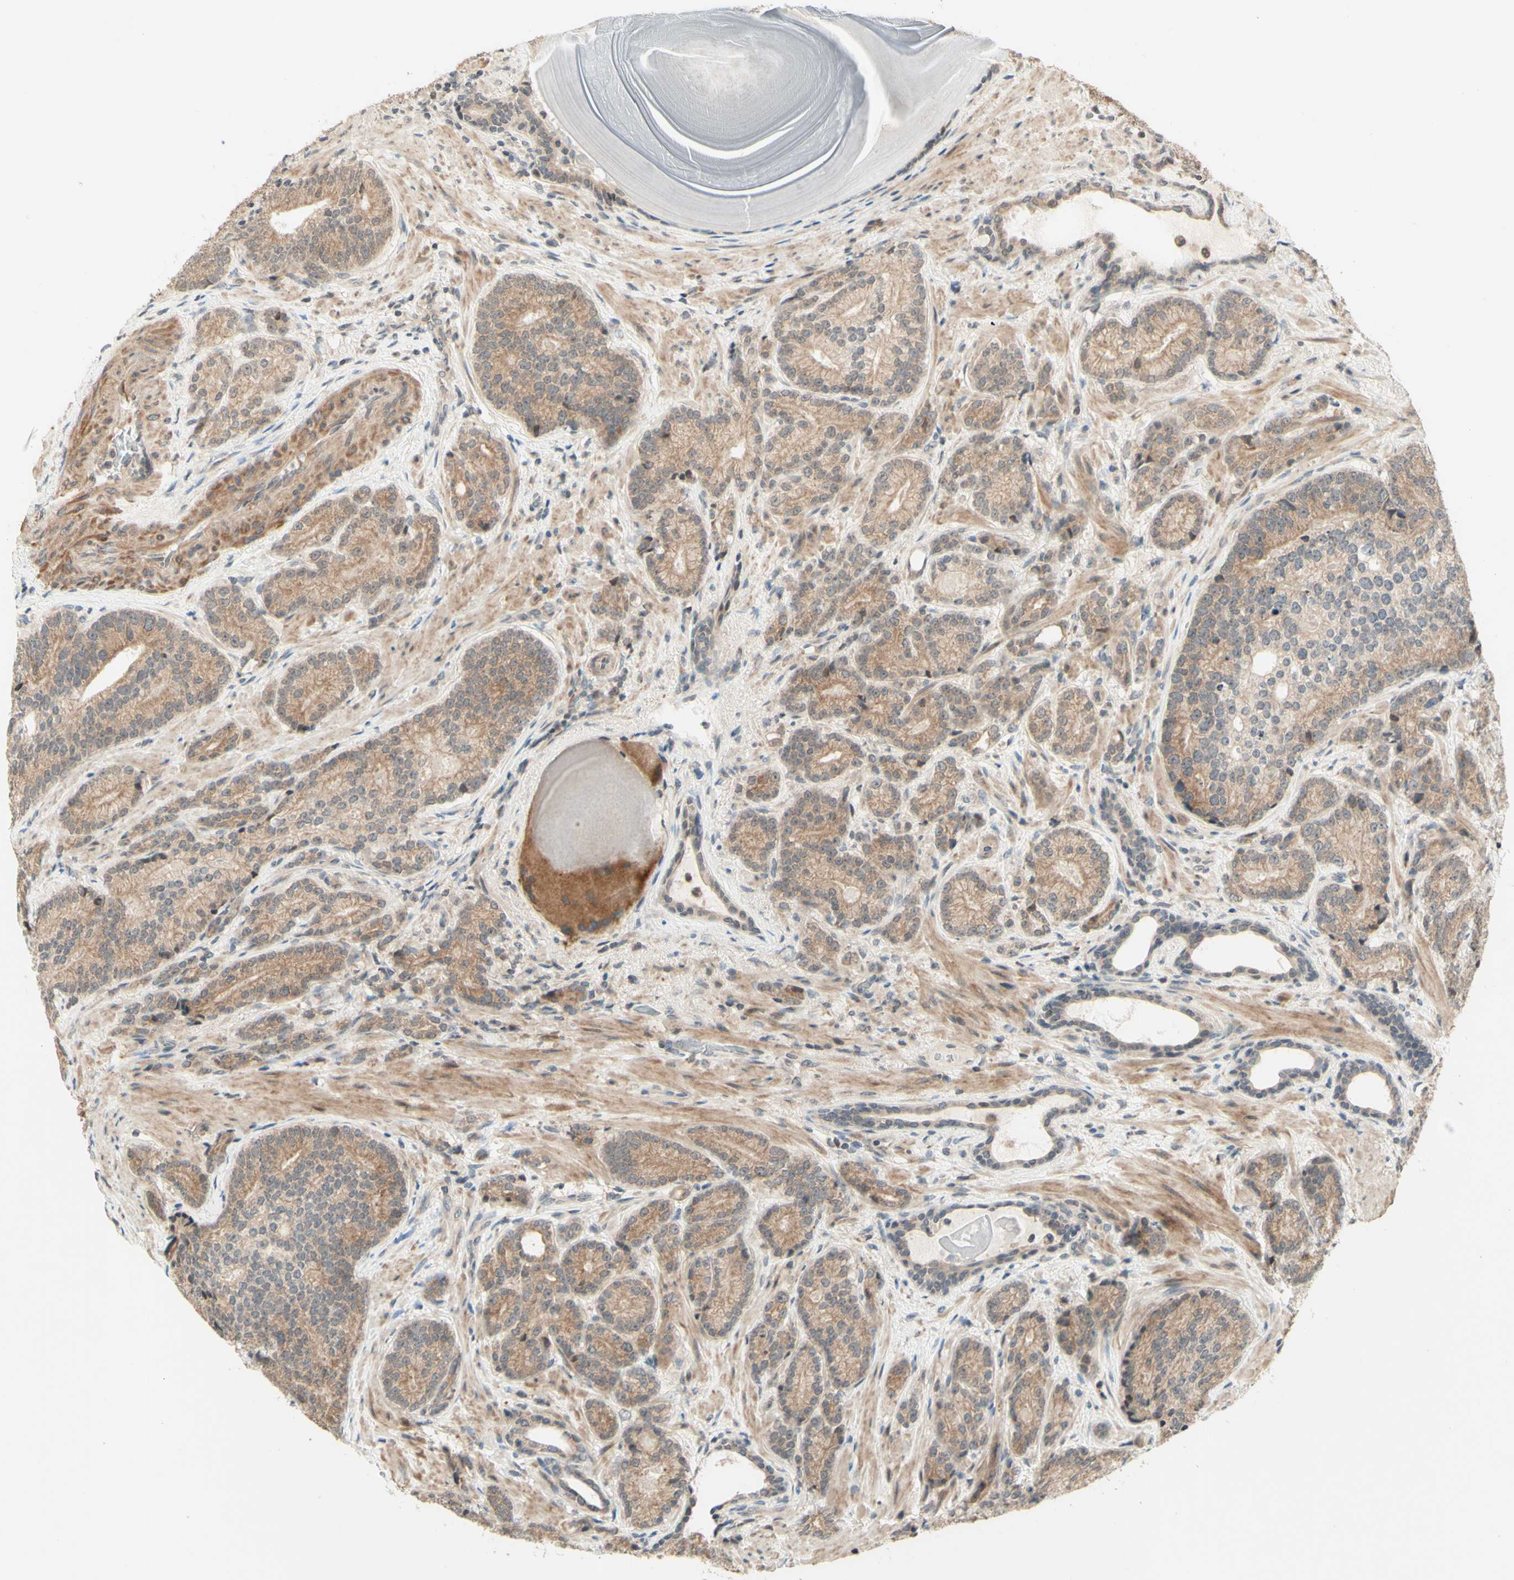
{"staining": {"intensity": "weak", "quantity": ">75%", "location": "cytoplasmic/membranous"}, "tissue": "prostate cancer", "cell_type": "Tumor cells", "image_type": "cancer", "snomed": [{"axis": "morphology", "description": "Adenocarcinoma, High grade"}, {"axis": "topography", "description": "Prostate"}], "caption": "Immunohistochemistry photomicrograph of neoplastic tissue: human prostate cancer (high-grade adenocarcinoma) stained using immunohistochemistry demonstrates low levels of weak protein expression localized specifically in the cytoplasmic/membranous of tumor cells, appearing as a cytoplasmic/membranous brown color.", "gene": "ZW10", "patient": {"sex": "male", "age": 61}}